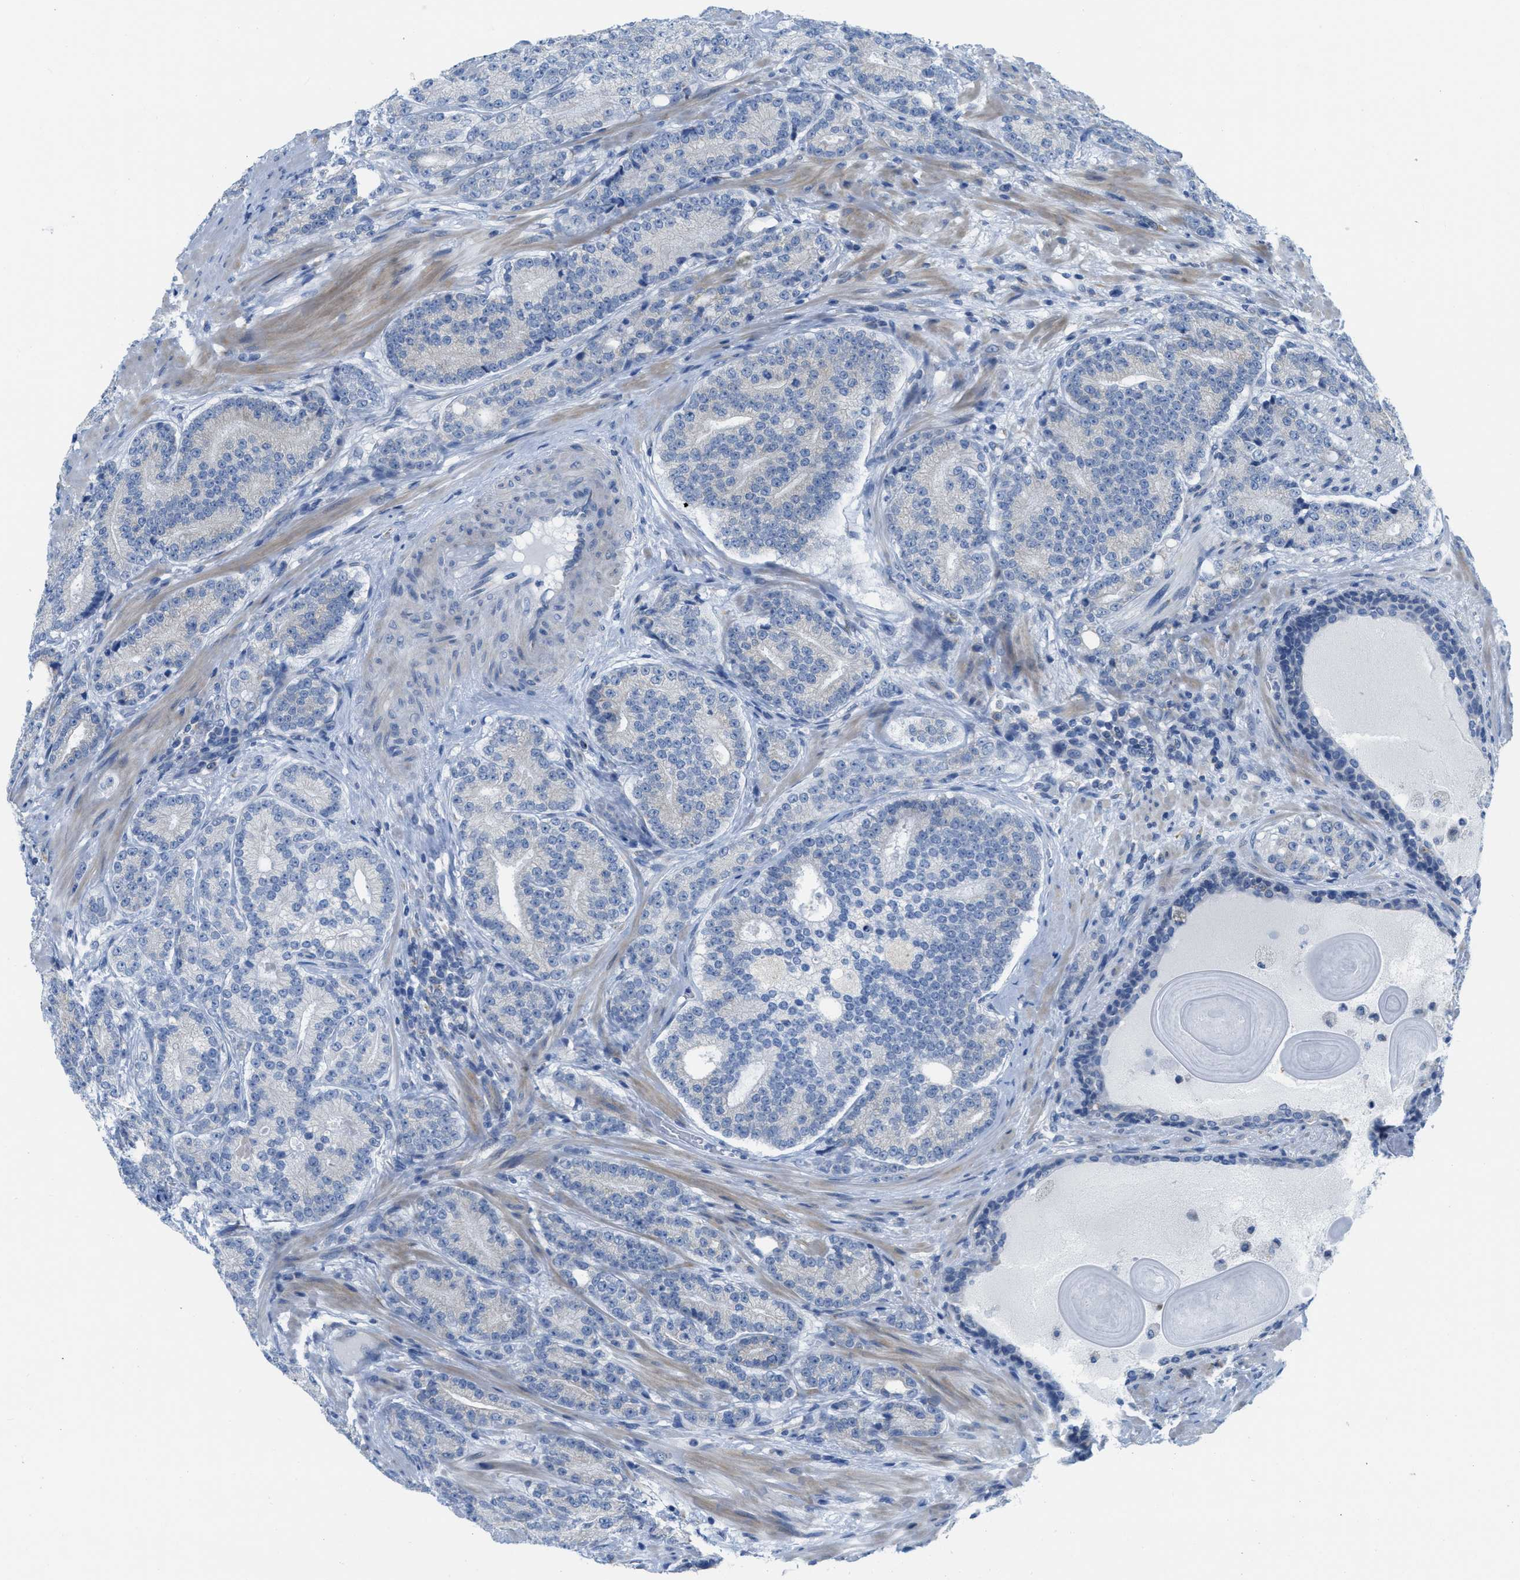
{"staining": {"intensity": "negative", "quantity": "none", "location": "none"}, "tissue": "prostate cancer", "cell_type": "Tumor cells", "image_type": "cancer", "snomed": [{"axis": "morphology", "description": "Adenocarcinoma, High grade"}, {"axis": "topography", "description": "Prostate"}], "caption": "Tumor cells show no significant protein positivity in adenocarcinoma (high-grade) (prostate).", "gene": "PTDSS1", "patient": {"sex": "male", "age": 61}}